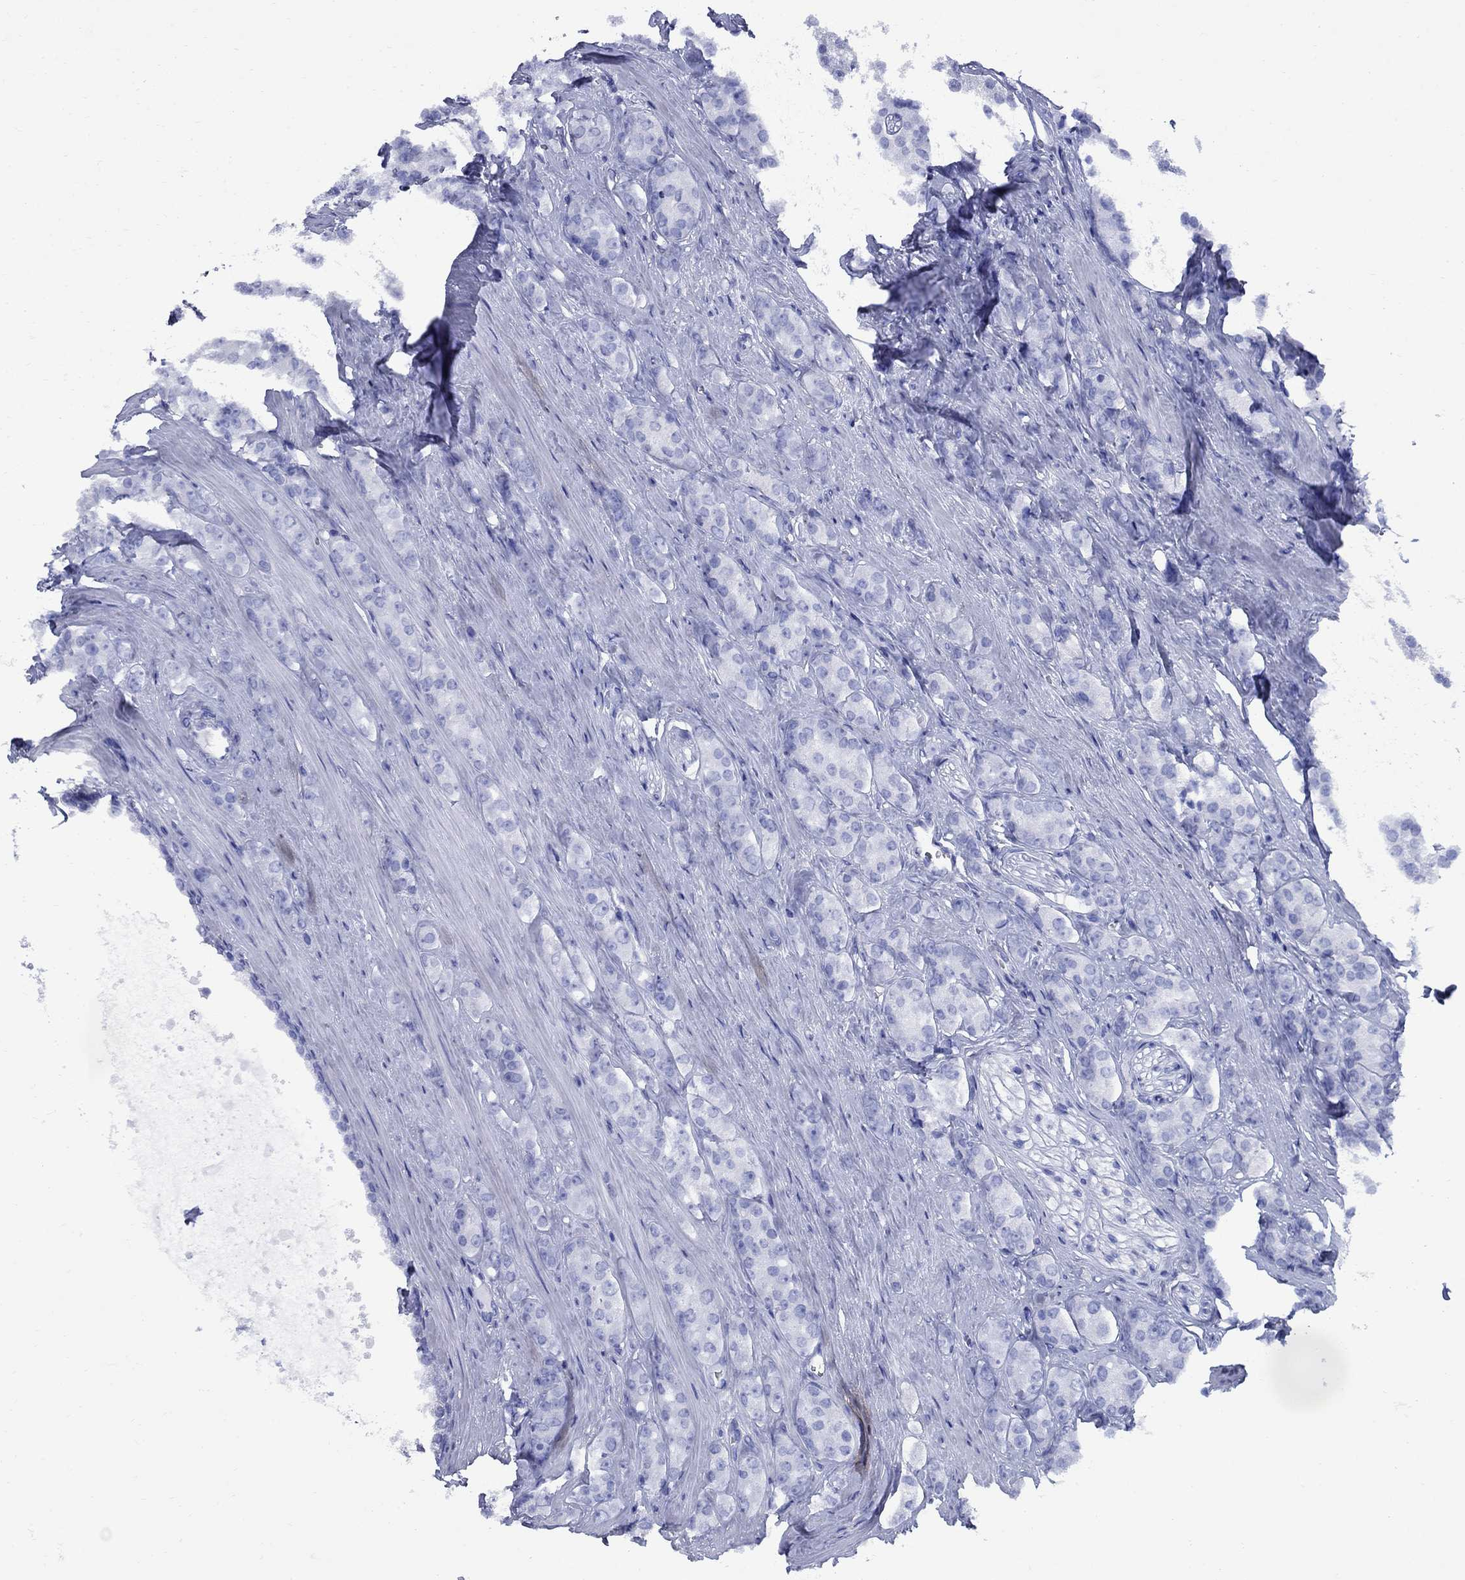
{"staining": {"intensity": "negative", "quantity": "none", "location": "none"}, "tissue": "prostate cancer", "cell_type": "Tumor cells", "image_type": "cancer", "snomed": [{"axis": "morphology", "description": "Adenocarcinoma, NOS"}, {"axis": "topography", "description": "Prostate"}], "caption": "Immunohistochemical staining of human prostate adenocarcinoma demonstrates no significant expression in tumor cells.", "gene": "SMCP", "patient": {"sex": "male", "age": 67}}